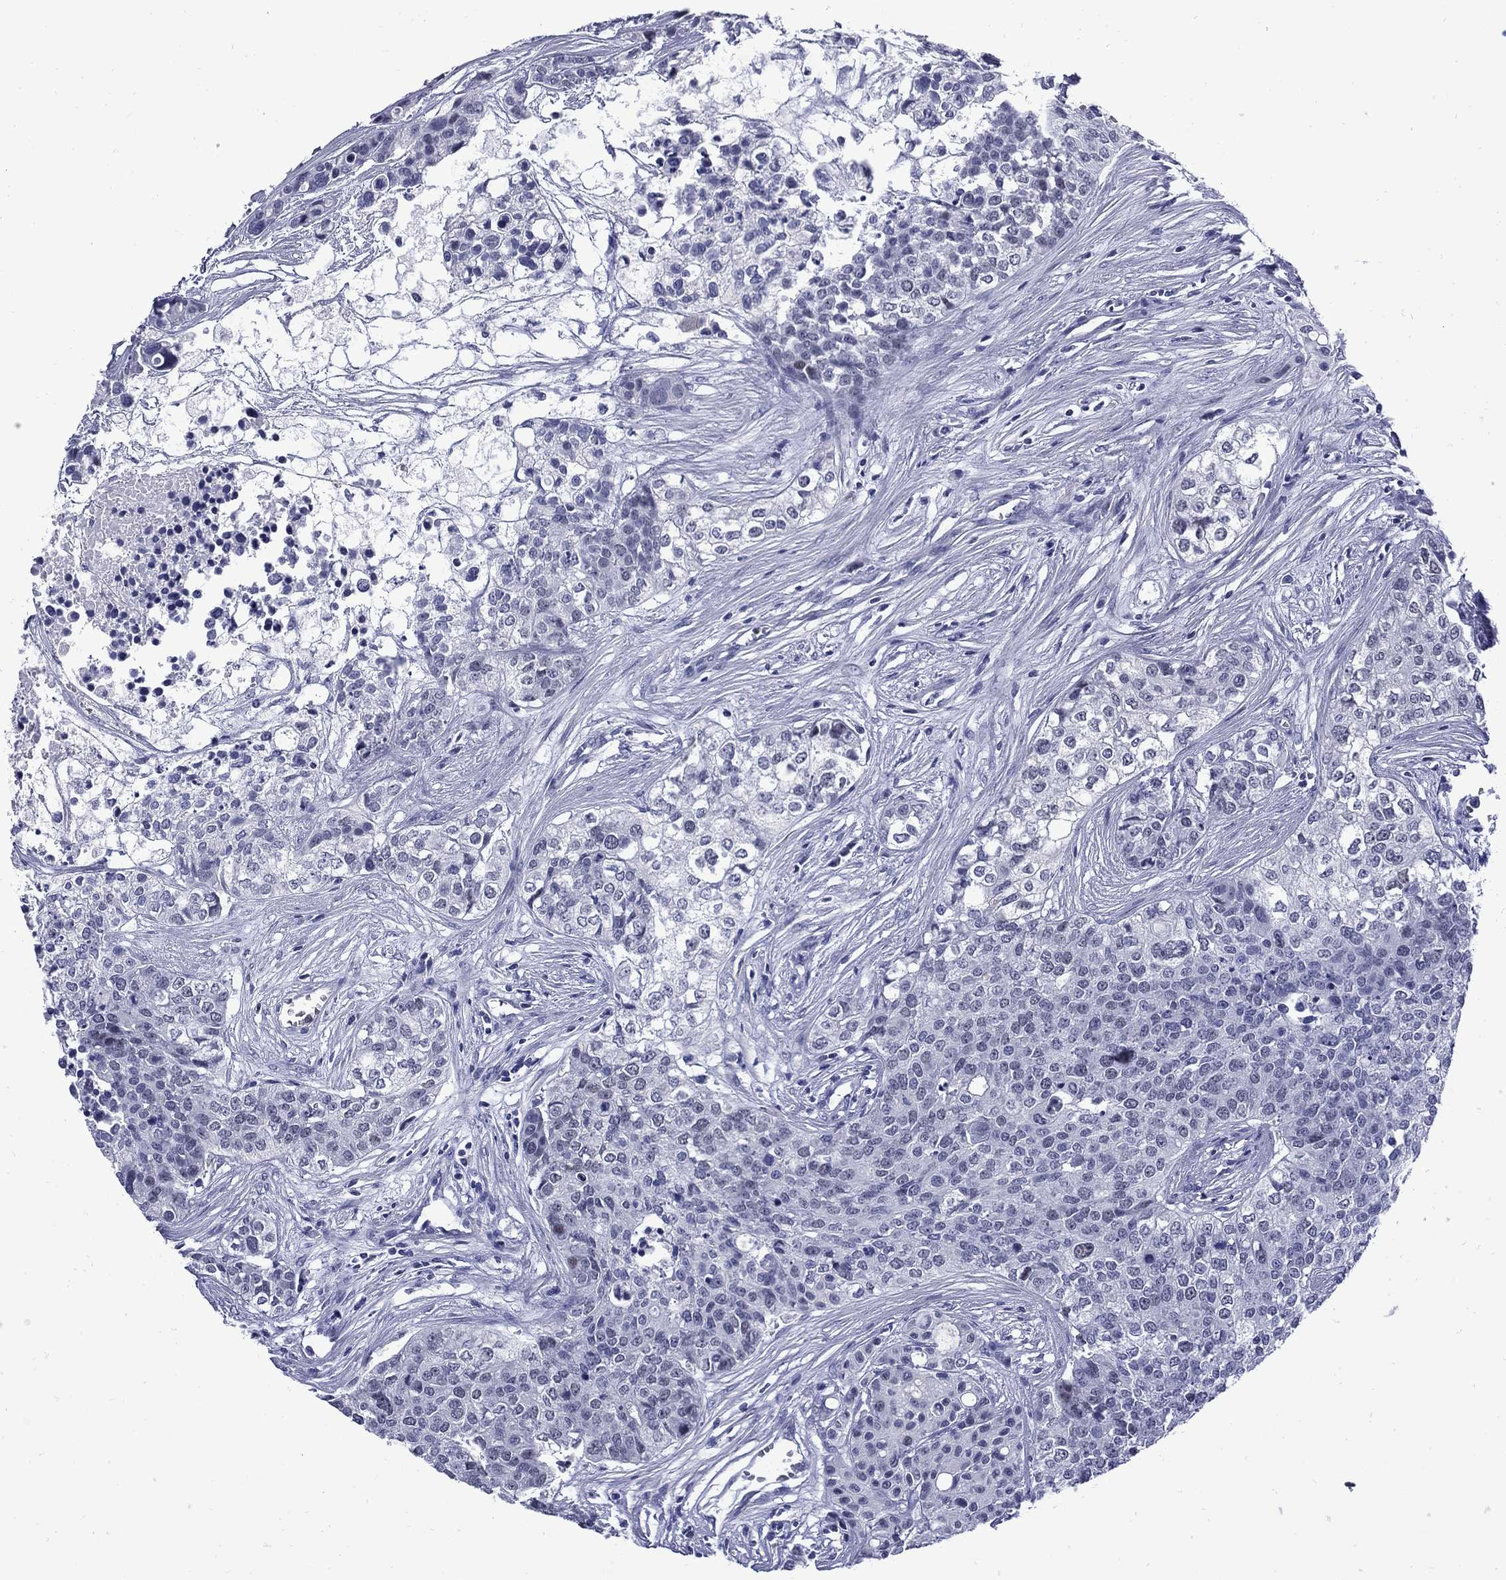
{"staining": {"intensity": "negative", "quantity": "none", "location": "none"}, "tissue": "carcinoid", "cell_type": "Tumor cells", "image_type": "cancer", "snomed": [{"axis": "morphology", "description": "Carcinoid, malignant, NOS"}, {"axis": "topography", "description": "Colon"}], "caption": "This is an immunohistochemistry (IHC) image of carcinoid. There is no positivity in tumor cells.", "gene": "MGARP", "patient": {"sex": "male", "age": 81}}